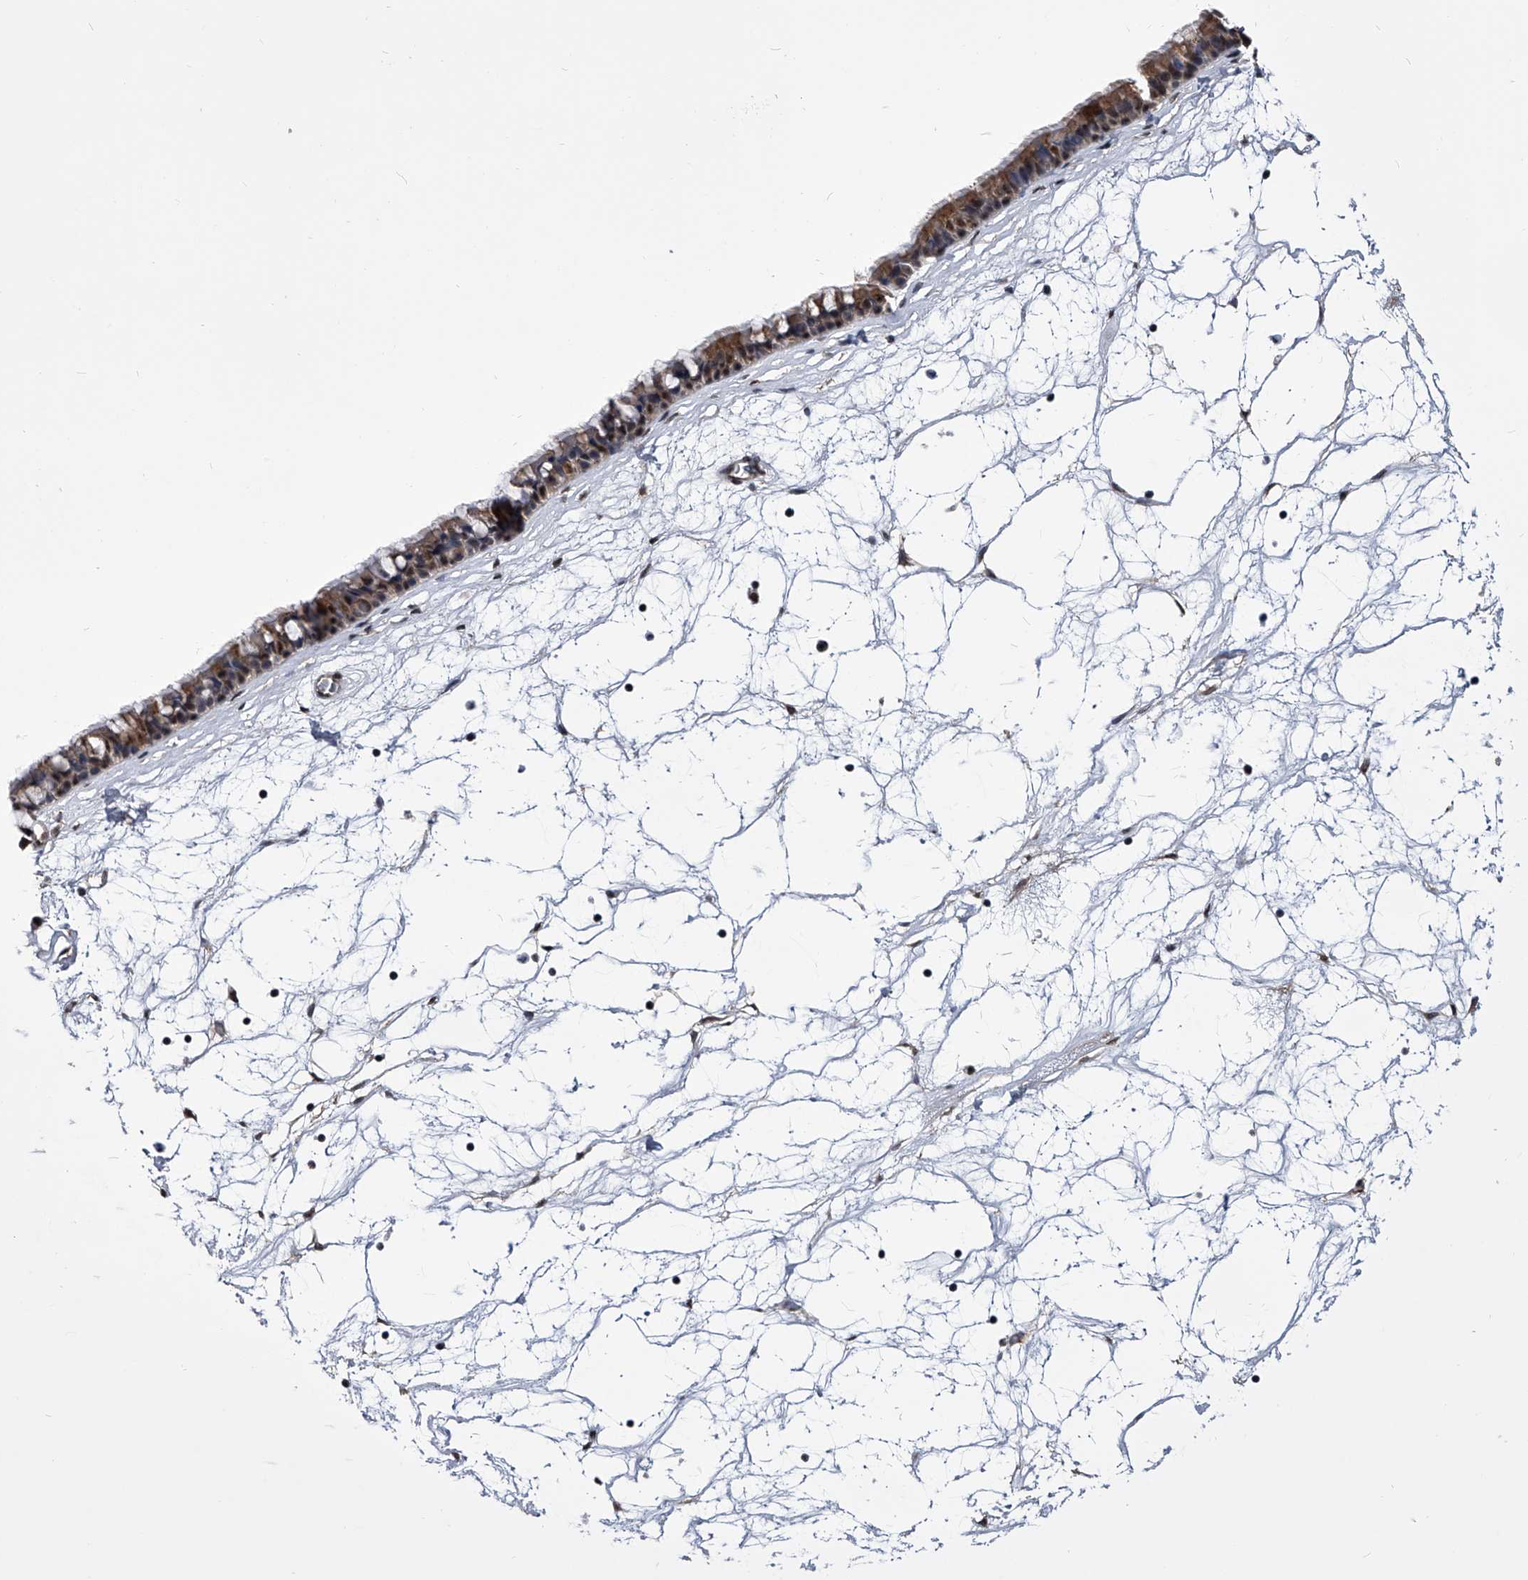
{"staining": {"intensity": "moderate", "quantity": ">75%", "location": "cytoplasmic/membranous,nuclear"}, "tissue": "nasopharynx", "cell_type": "Respiratory epithelial cells", "image_type": "normal", "snomed": [{"axis": "morphology", "description": "Normal tissue, NOS"}, {"axis": "topography", "description": "Nasopharynx"}], "caption": "Normal nasopharynx reveals moderate cytoplasmic/membranous,nuclear staining in about >75% of respiratory epithelial cells (DAB (3,3'-diaminobenzidine) IHC, brown staining for protein, blue staining for nuclei)..", "gene": "ZNF76", "patient": {"sex": "male", "age": 64}}